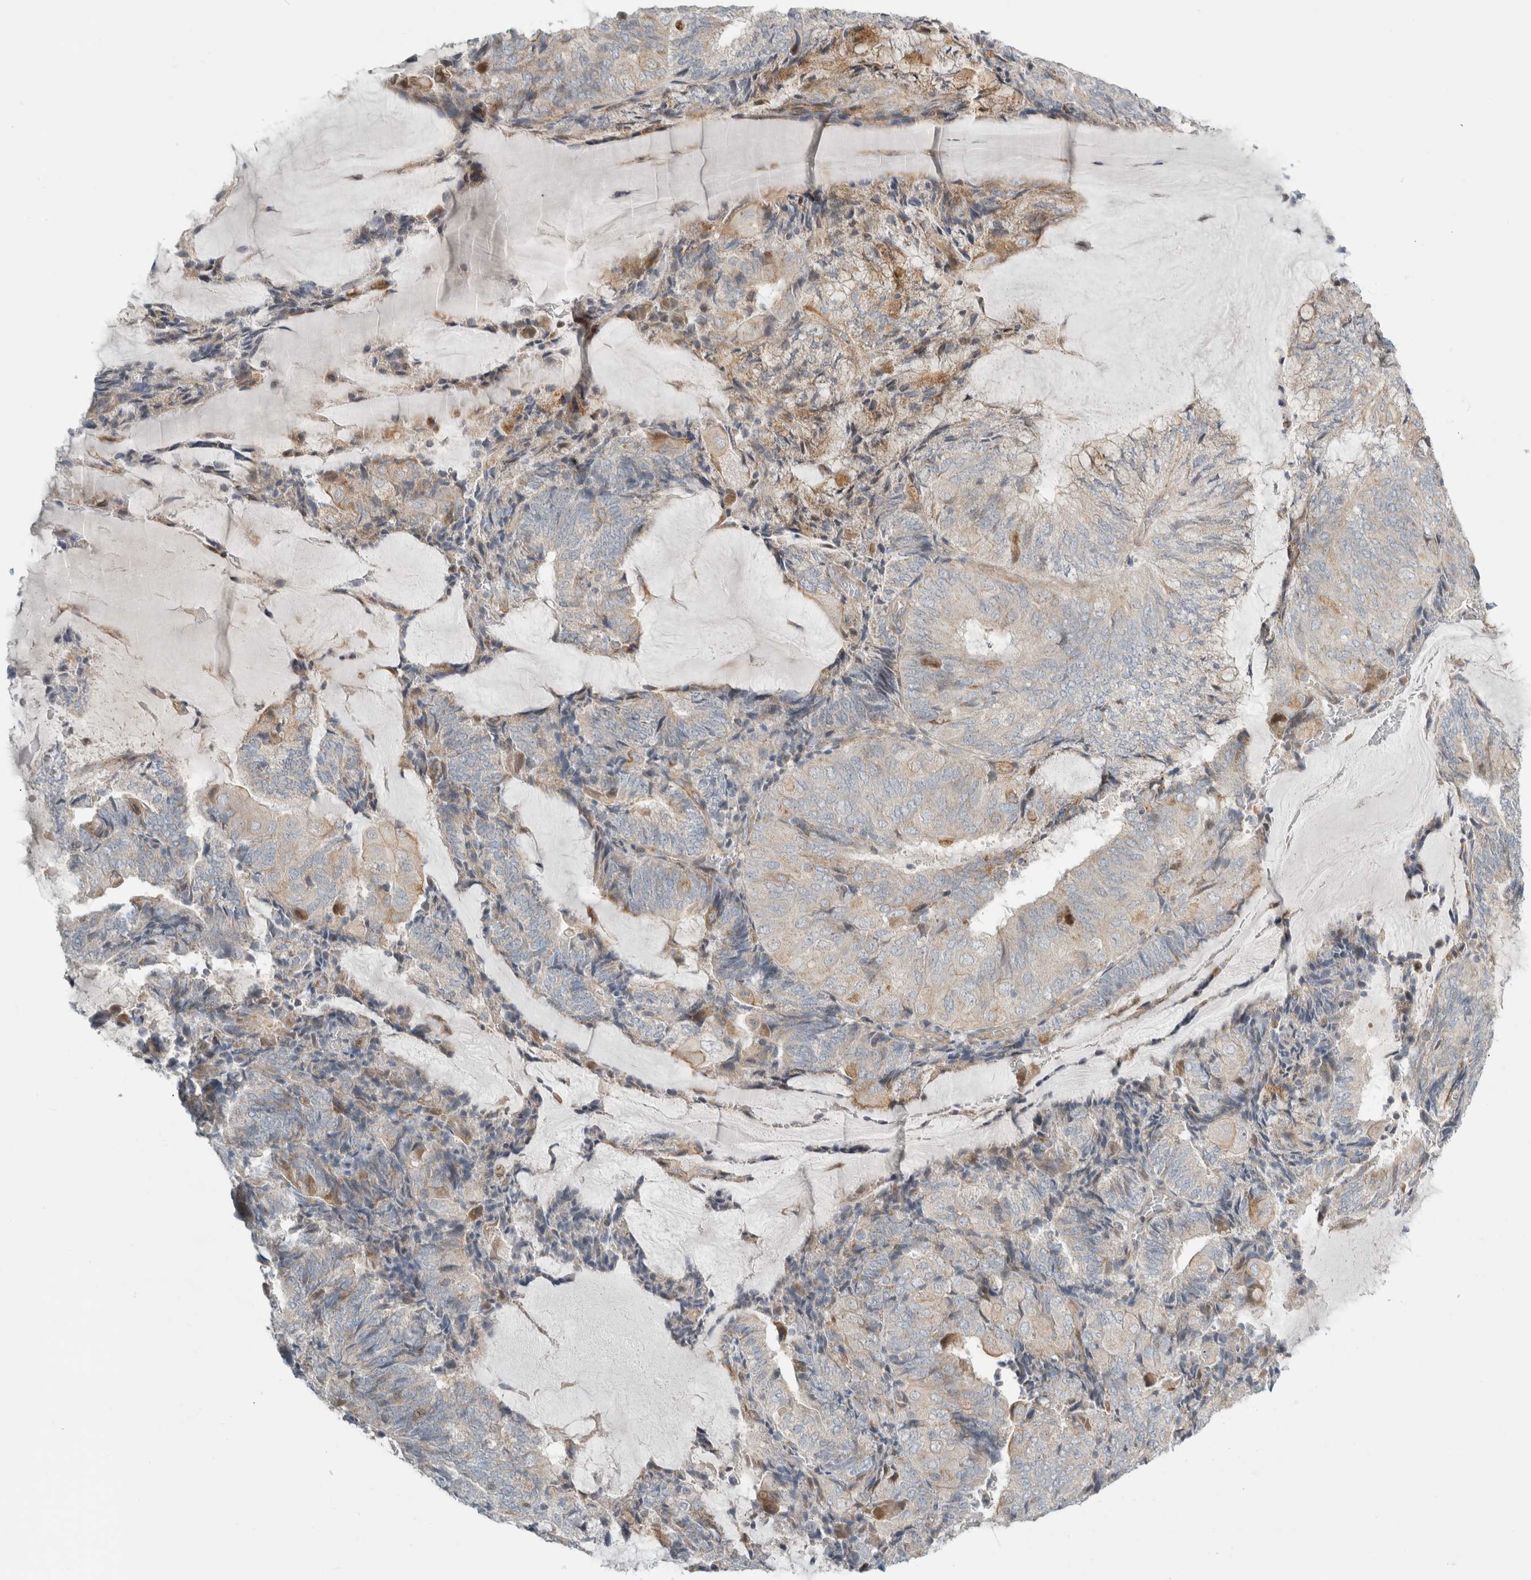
{"staining": {"intensity": "weak", "quantity": "<25%", "location": "cytoplasmic/membranous"}, "tissue": "endometrial cancer", "cell_type": "Tumor cells", "image_type": "cancer", "snomed": [{"axis": "morphology", "description": "Adenocarcinoma, NOS"}, {"axis": "topography", "description": "Endometrium"}], "caption": "Immunohistochemical staining of endometrial cancer displays no significant expression in tumor cells. (Stains: DAB (3,3'-diaminobenzidine) IHC with hematoxylin counter stain, Microscopy: brightfield microscopy at high magnification).", "gene": "KPNA5", "patient": {"sex": "female", "age": 81}}